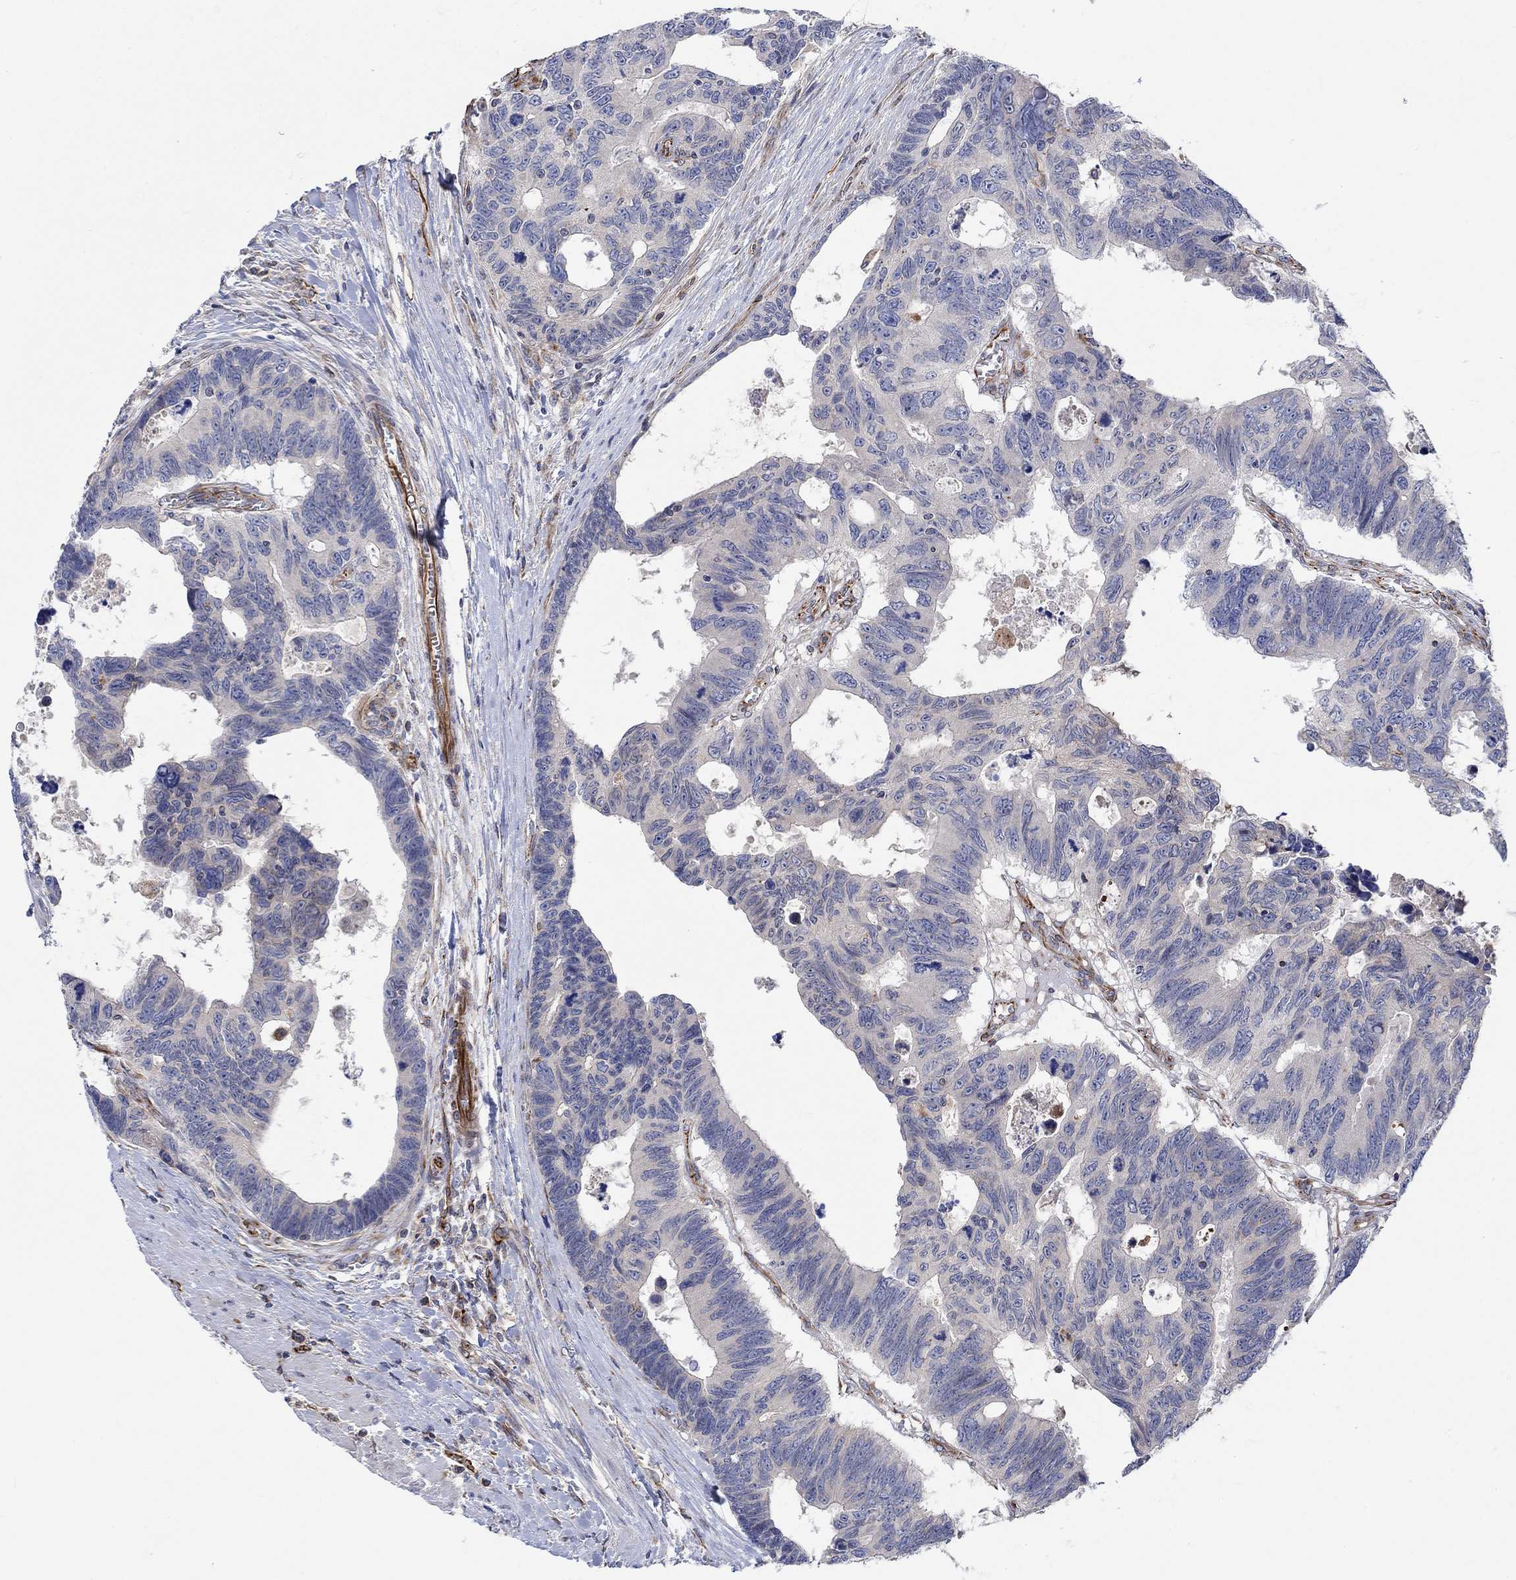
{"staining": {"intensity": "negative", "quantity": "none", "location": "none"}, "tissue": "colorectal cancer", "cell_type": "Tumor cells", "image_type": "cancer", "snomed": [{"axis": "morphology", "description": "Adenocarcinoma, NOS"}, {"axis": "topography", "description": "Colon"}], "caption": "This is an IHC image of colorectal cancer (adenocarcinoma). There is no staining in tumor cells.", "gene": "CAMK1D", "patient": {"sex": "female", "age": 77}}